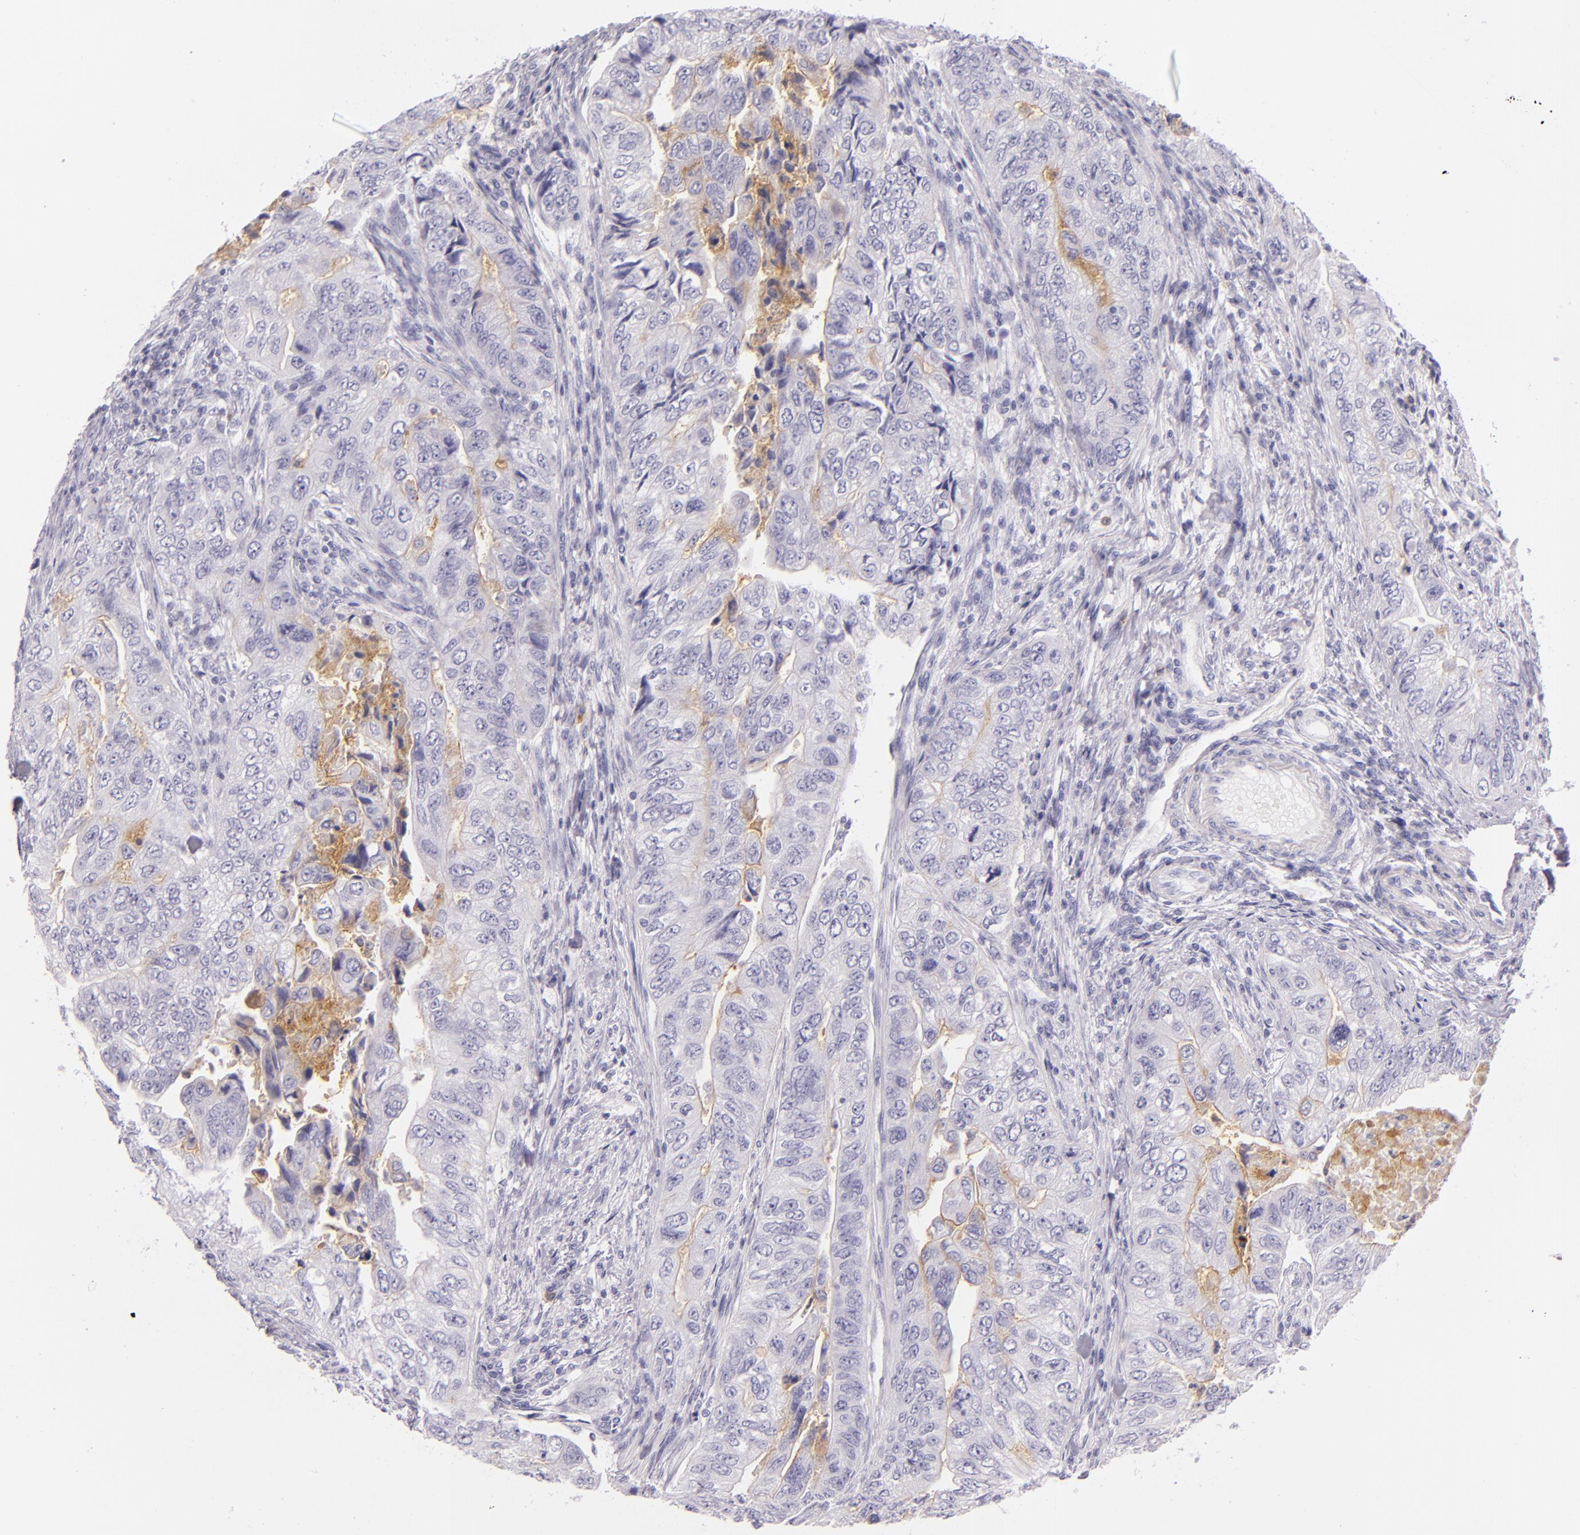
{"staining": {"intensity": "negative", "quantity": "none", "location": "none"}, "tissue": "colorectal cancer", "cell_type": "Tumor cells", "image_type": "cancer", "snomed": [{"axis": "morphology", "description": "Adenocarcinoma, NOS"}, {"axis": "topography", "description": "Colon"}], "caption": "There is no significant positivity in tumor cells of colorectal cancer (adenocarcinoma).", "gene": "CEACAM1", "patient": {"sex": "female", "age": 11}}